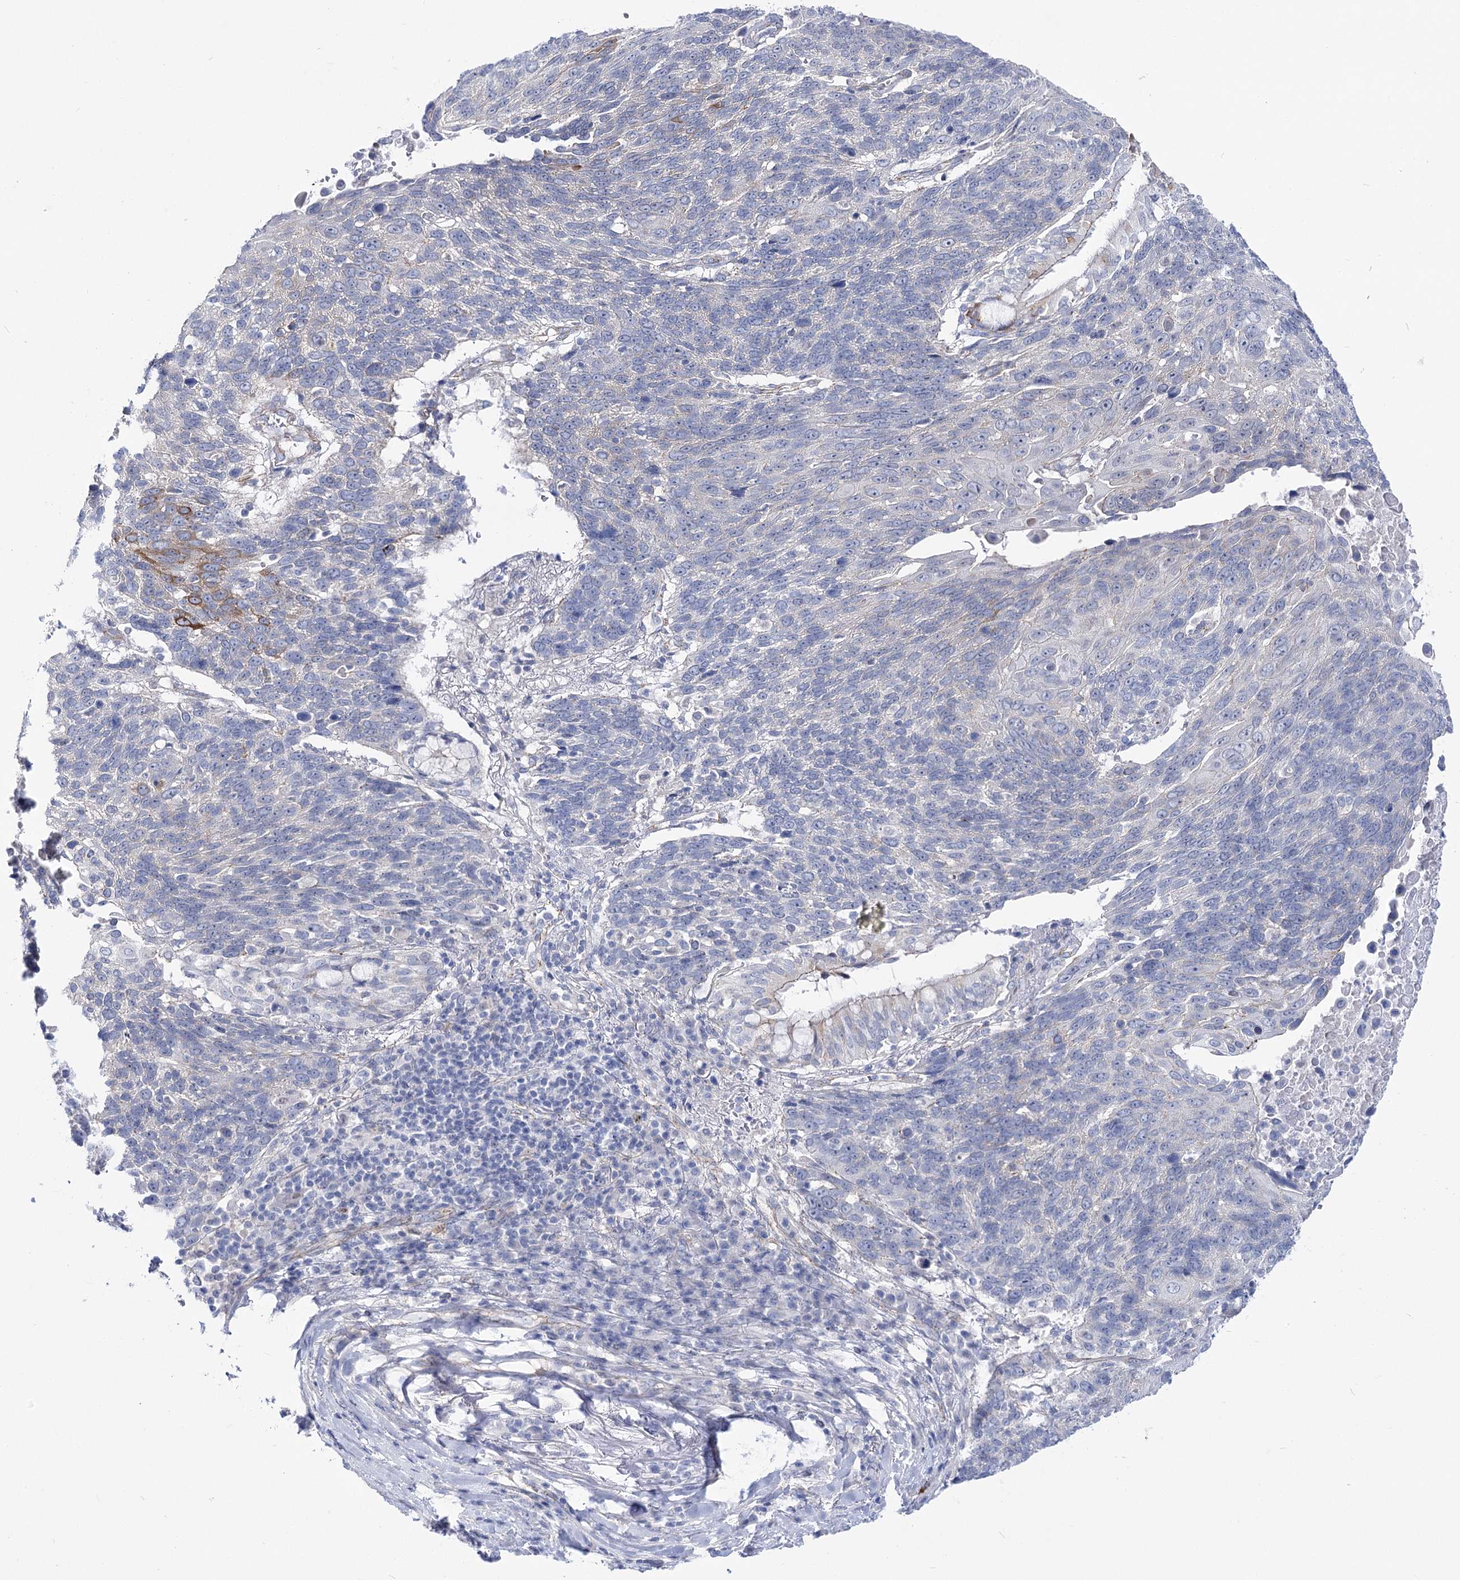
{"staining": {"intensity": "strong", "quantity": "<25%", "location": "cytoplasmic/membranous"}, "tissue": "lung cancer", "cell_type": "Tumor cells", "image_type": "cancer", "snomed": [{"axis": "morphology", "description": "Squamous cell carcinoma, NOS"}, {"axis": "topography", "description": "Lung"}], "caption": "A histopathology image of human squamous cell carcinoma (lung) stained for a protein displays strong cytoplasmic/membranous brown staining in tumor cells.", "gene": "NRAP", "patient": {"sex": "male", "age": 66}}